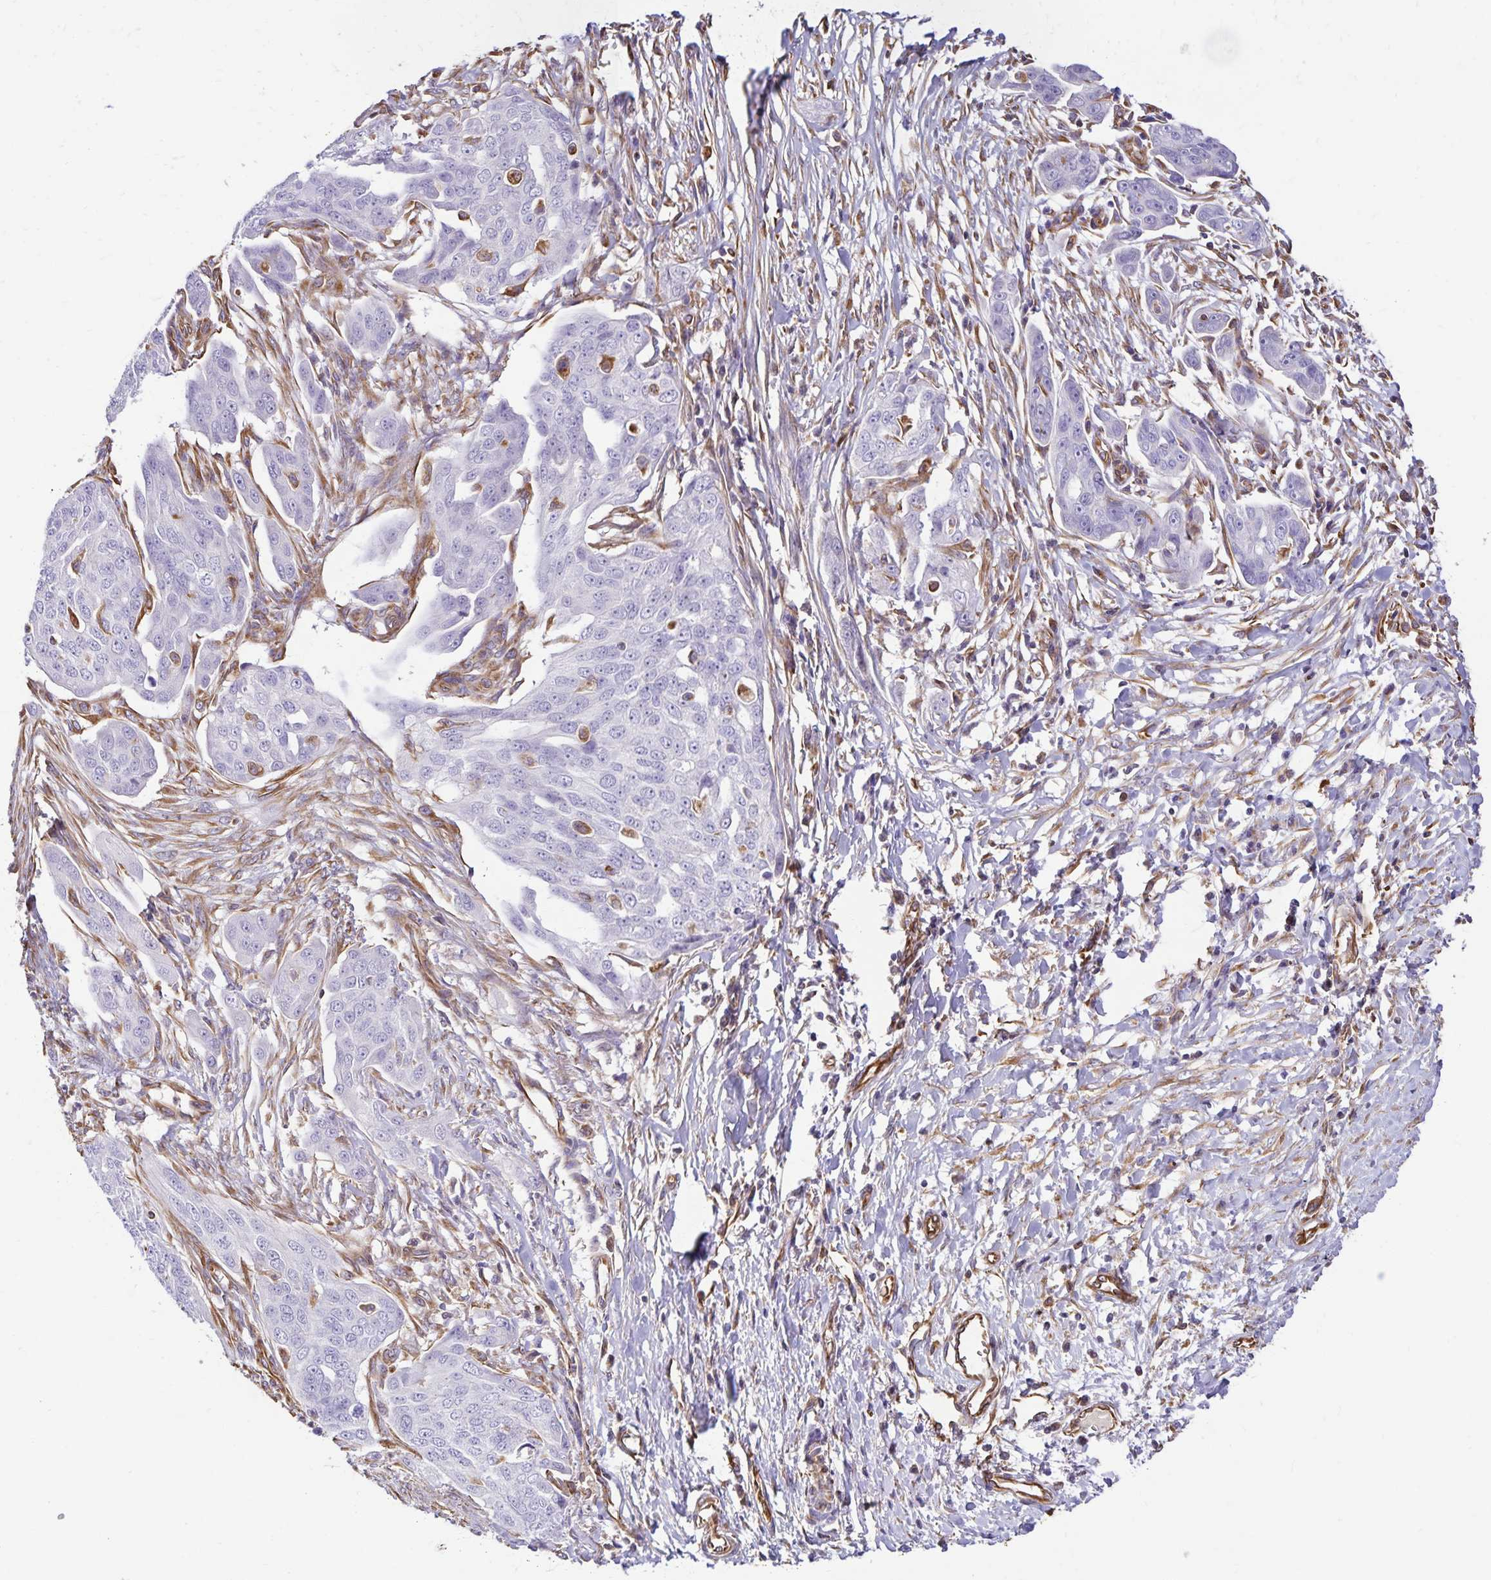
{"staining": {"intensity": "negative", "quantity": "none", "location": "none"}, "tissue": "ovarian cancer", "cell_type": "Tumor cells", "image_type": "cancer", "snomed": [{"axis": "morphology", "description": "Carcinoma, endometroid"}, {"axis": "topography", "description": "Ovary"}], "caption": "This is a histopathology image of immunohistochemistry (IHC) staining of ovarian cancer (endometroid carcinoma), which shows no staining in tumor cells.", "gene": "TRPV6", "patient": {"sex": "female", "age": 70}}